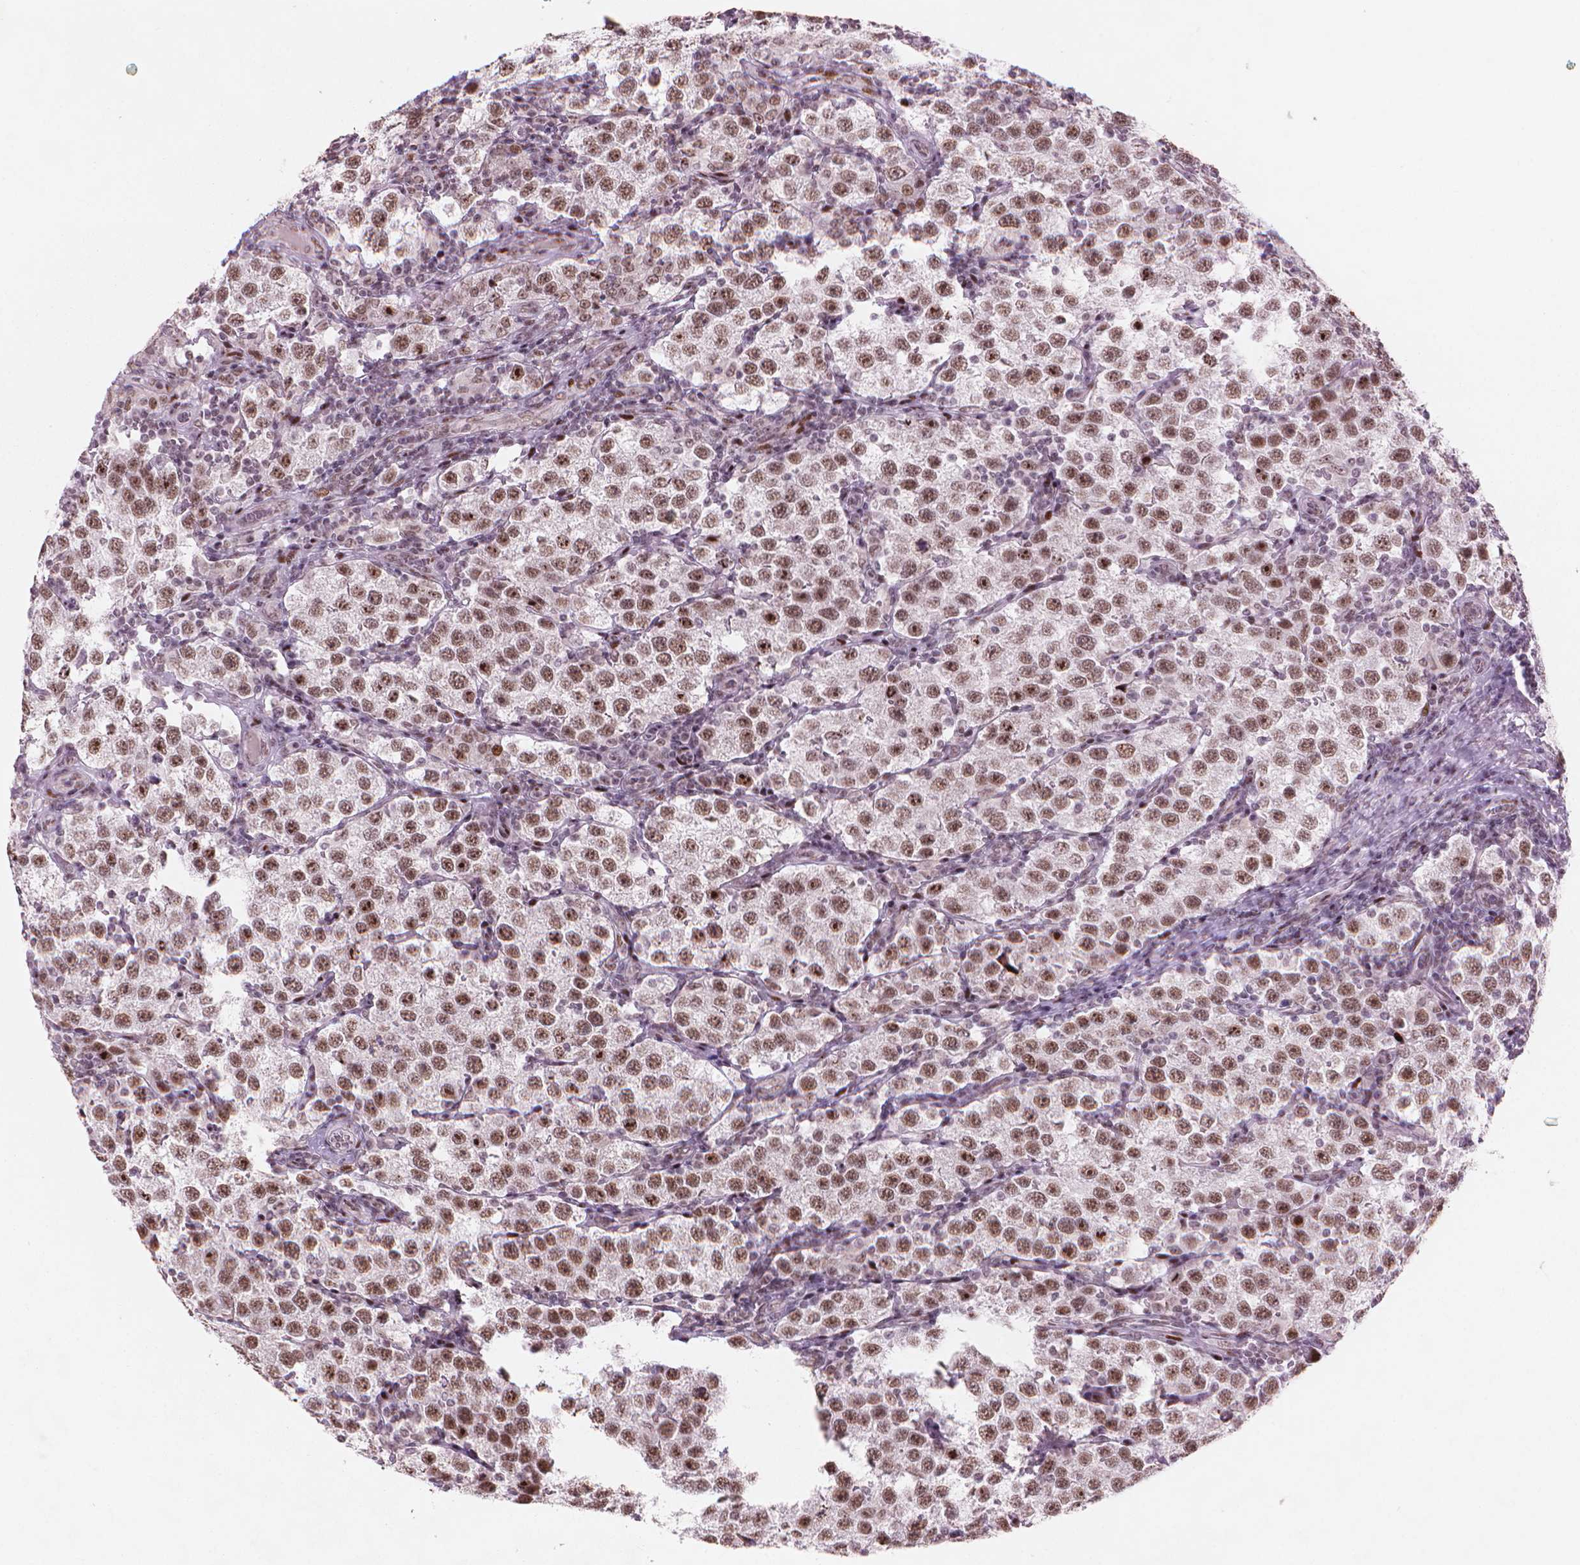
{"staining": {"intensity": "moderate", "quantity": ">75%", "location": "nuclear"}, "tissue": "testis cancer", "cell_type": "Tumor cells", "image_type": "cancer", "snomed": [{"axis": "morphology", "description": "Seminoma, NOS"}, {"axis": "topography", "description": "Testis"}], "caption": "Moderate nuclear positivity for a protein is appreciated in approximately >75% of tumor cells of testis cancer (seminoma) using immunohistochemistry.", "gene": "HES7", "patient": {"sex": "male", "age": 37}}